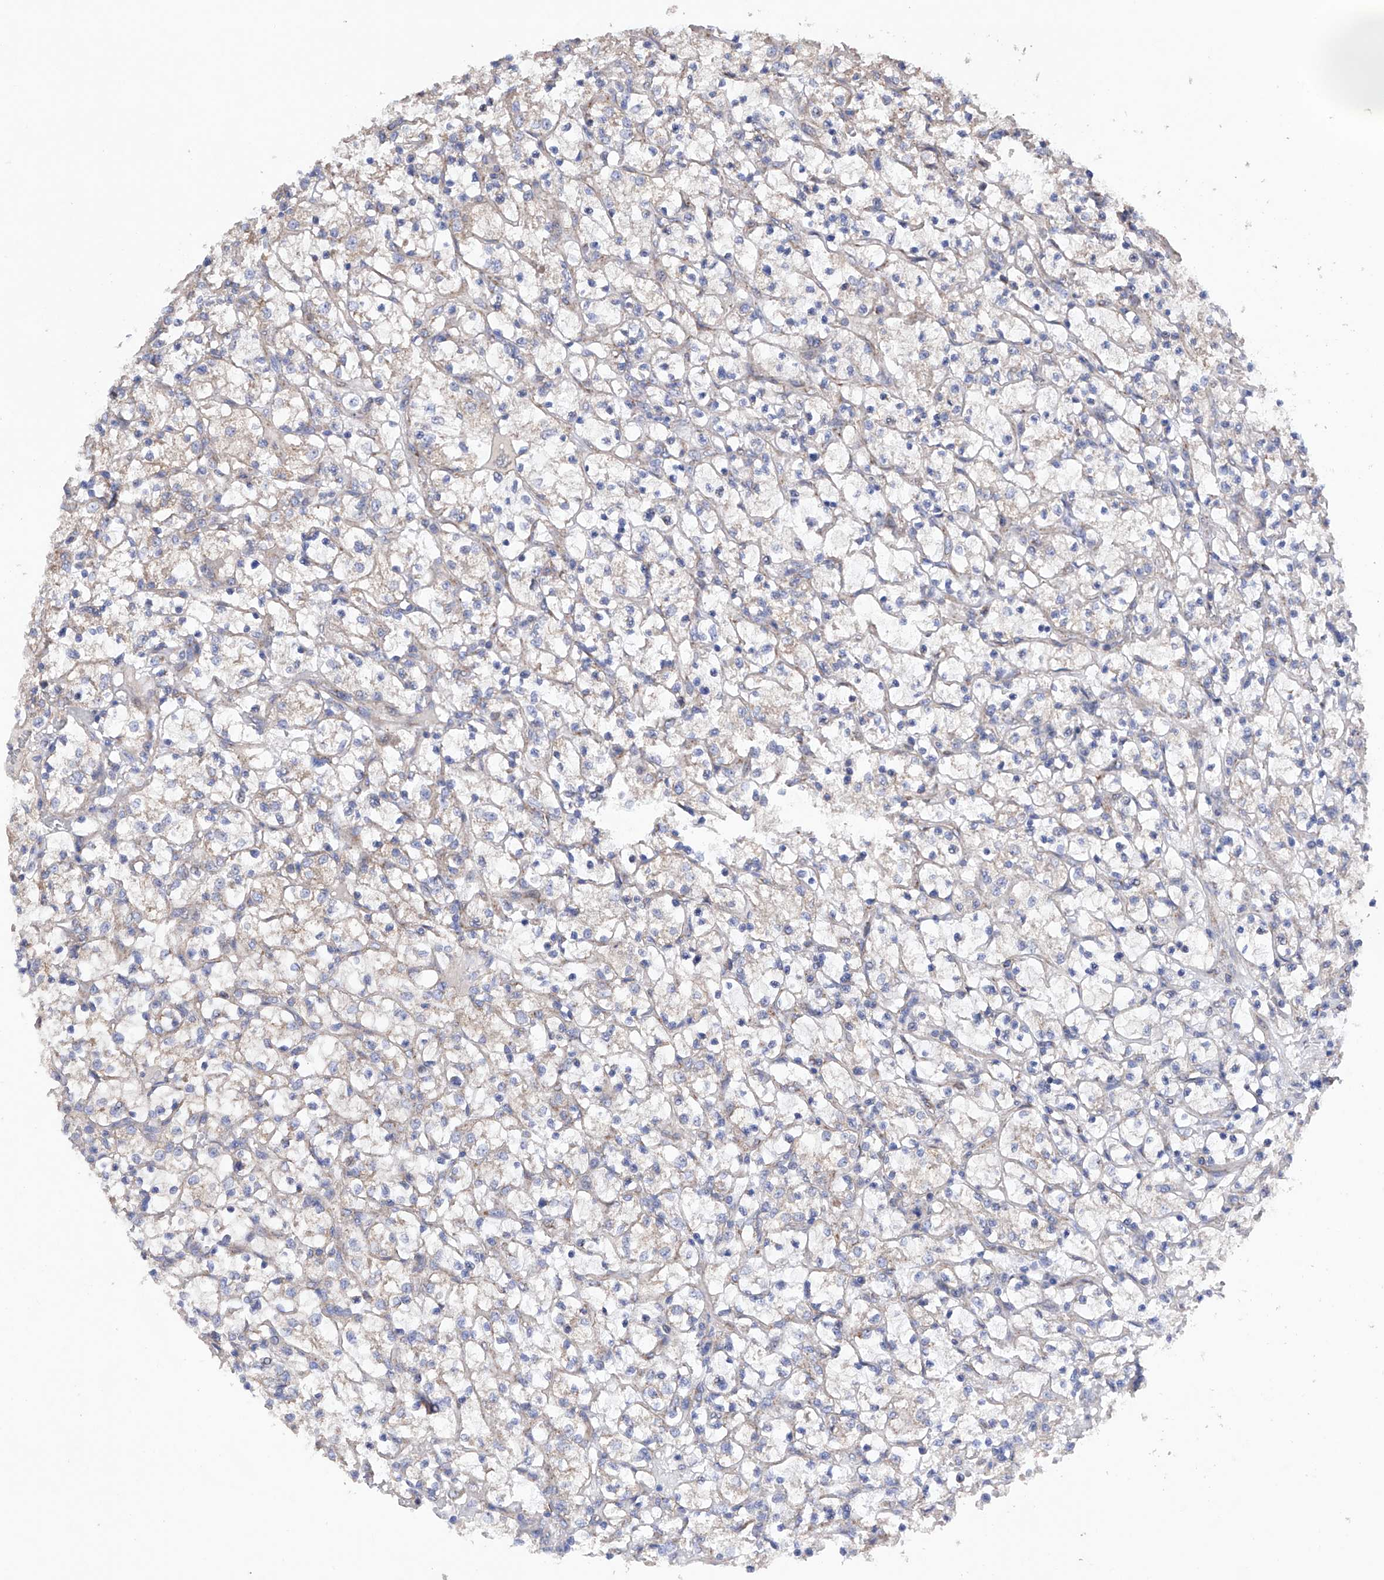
{"staining": {"intensity": "negative", "quantity": "none", "location": "none"}, "tissue": "renal cancer", "cell_type": "Tumor cells", "image_type": "cancer", "snomed": [{"axis": "morphology", "description": "Adenocarcinoma, NOS"}, {"axis": "topography", "description": "Kidney"}], "caption": "Tumor cells show no significant protein expression in renal cancer.", "gene": "EFCAB2", "patient": {"sex": "female", "age": 69}}